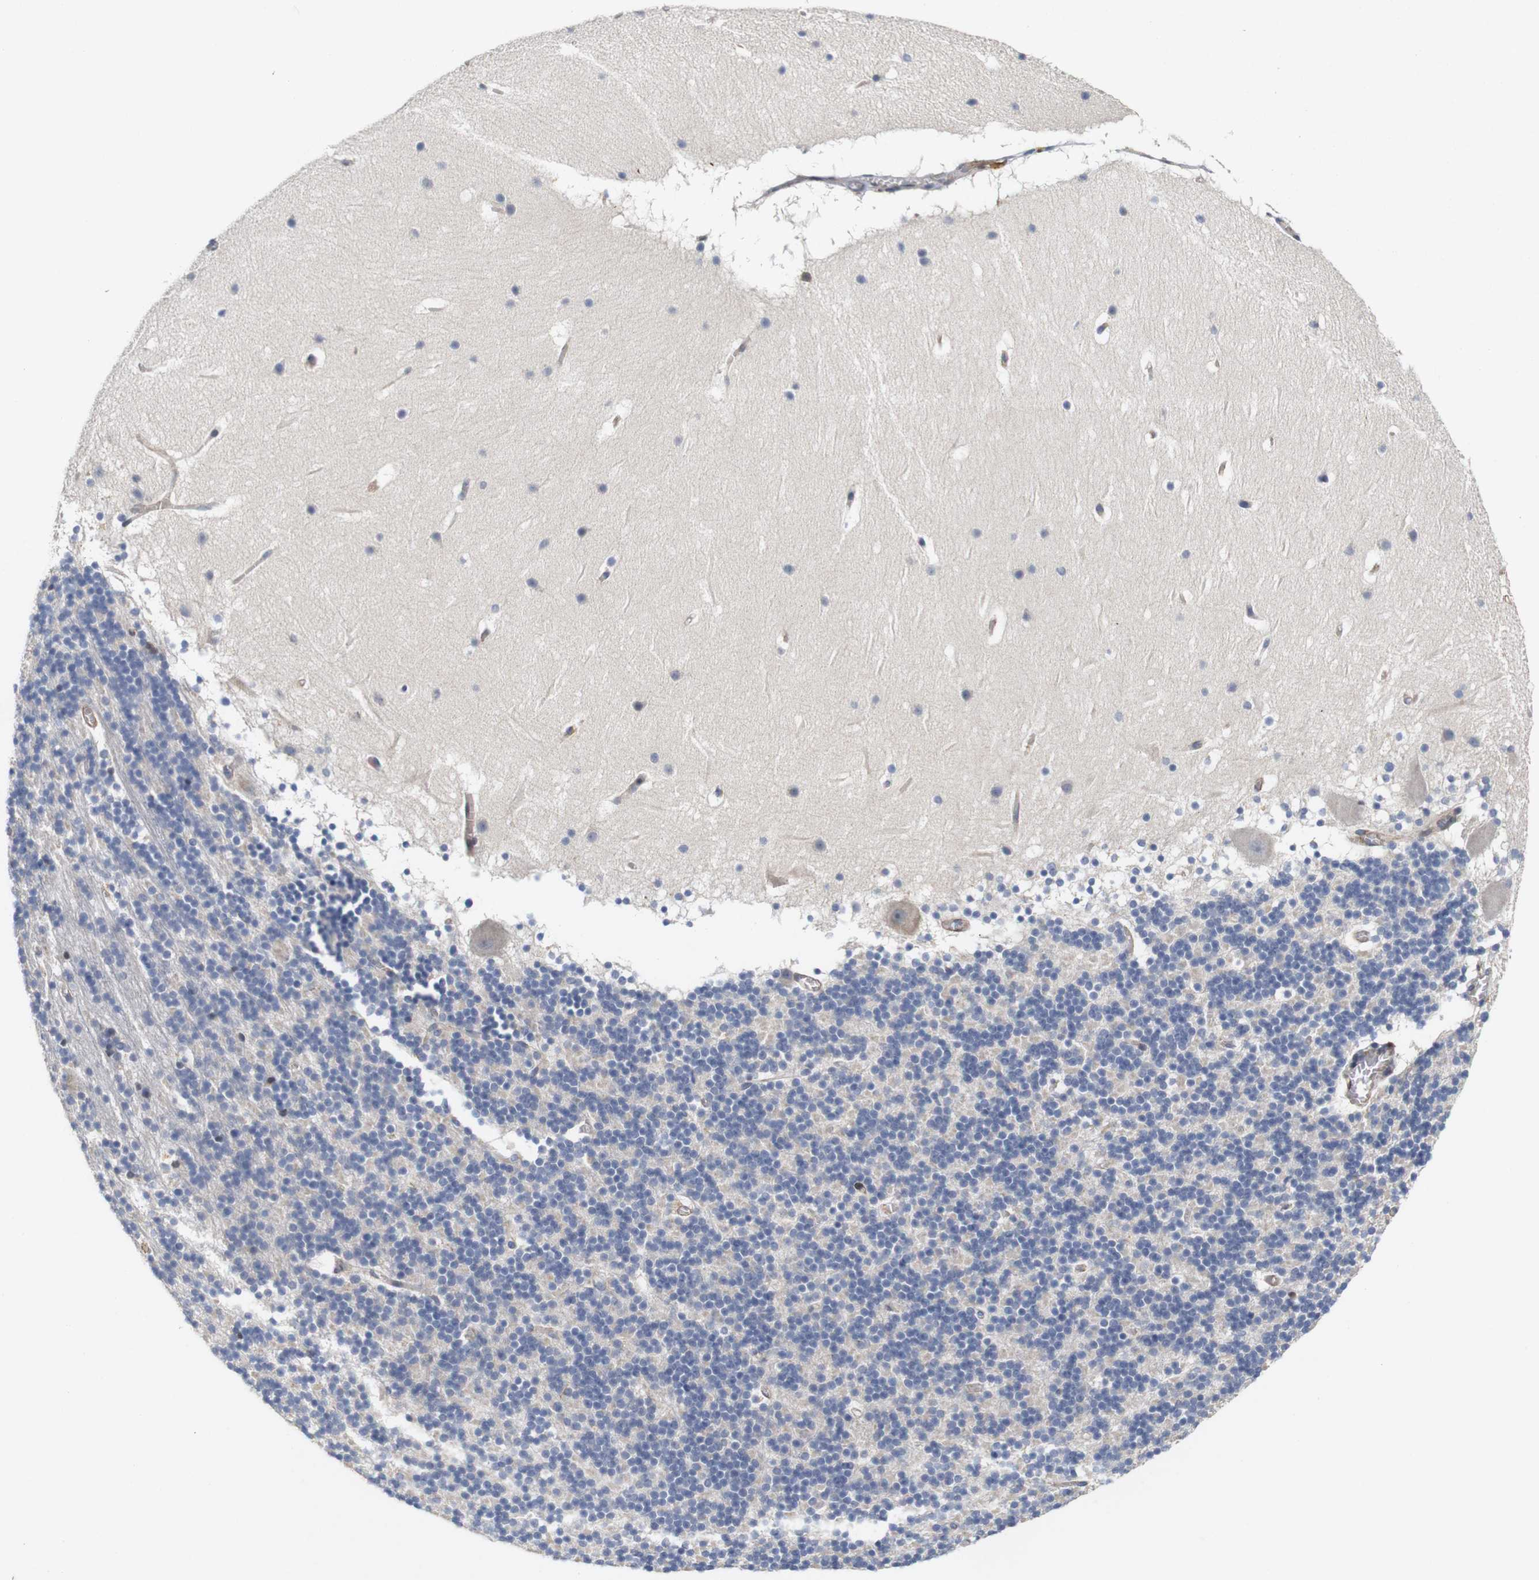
{"staining": {"intensity": "negative", "quantity": "none", "location": "none"}, "tissue": "cerebellum", "cell_type": "Cells in granular layer", "image_type": "normal", "snomed": [{"axis": "morphology", "description": "Normal tissue, NOS"}, {"axis": "topography", "description": "Cerebellum"}], "caption": "Immunohistochemistry (IHC) histopathology image of benign cerebellum stained for a protein (brown), which reveals no staining in cells in granular layer. (Brightfield microscopy of DAB (3,3'-diaminobenzidine) immunohistochemistry (IHC) at high magnification).", "gene": "CYB561", "patient": {"sex": "male", "age": 45}}